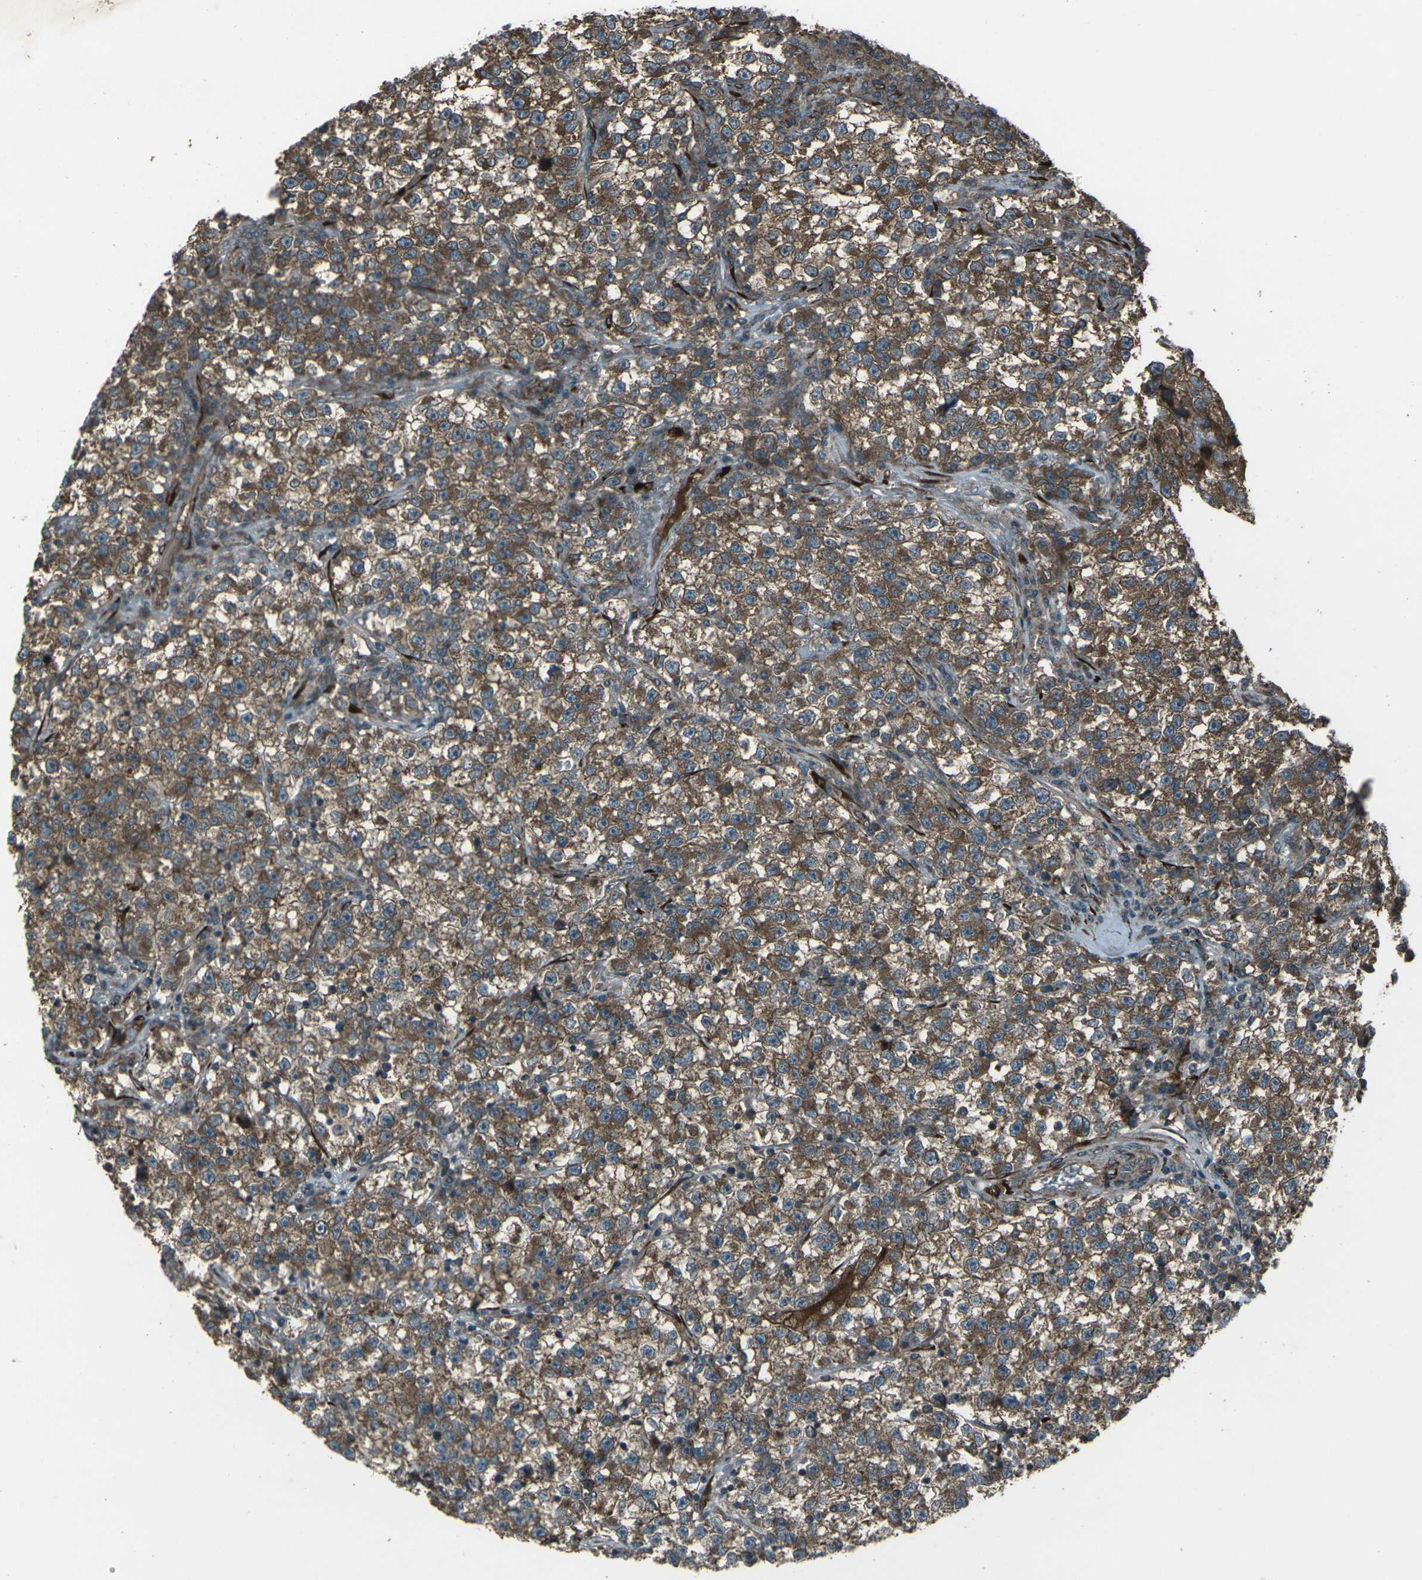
{"staining": {"intensity": "moderate", "quantity": ">75%", "location": "cytoplasmic/membranous"}, "tissue": "testis cancer", "cell_type": "Tumor cells", "image_type": "cancer", "snomed": [{"axis": "morphology", "description": "Seminoma, NOS"}, {"axis": "topography", "description": "Testis"}], "caption": "Immunohistochemistry (IHC) histopathology image of neoplastic tissue: seminoma (testis) stained using immunohistochemistry displays medium levels of moderate protein expression localized specifically in the cytoplasmic/membranous of tumor cells, appearing as a cytoplasmic/membranous brown color.", "gene": "LSMEM1", "patient": {"sex": "male", "age": 22}}